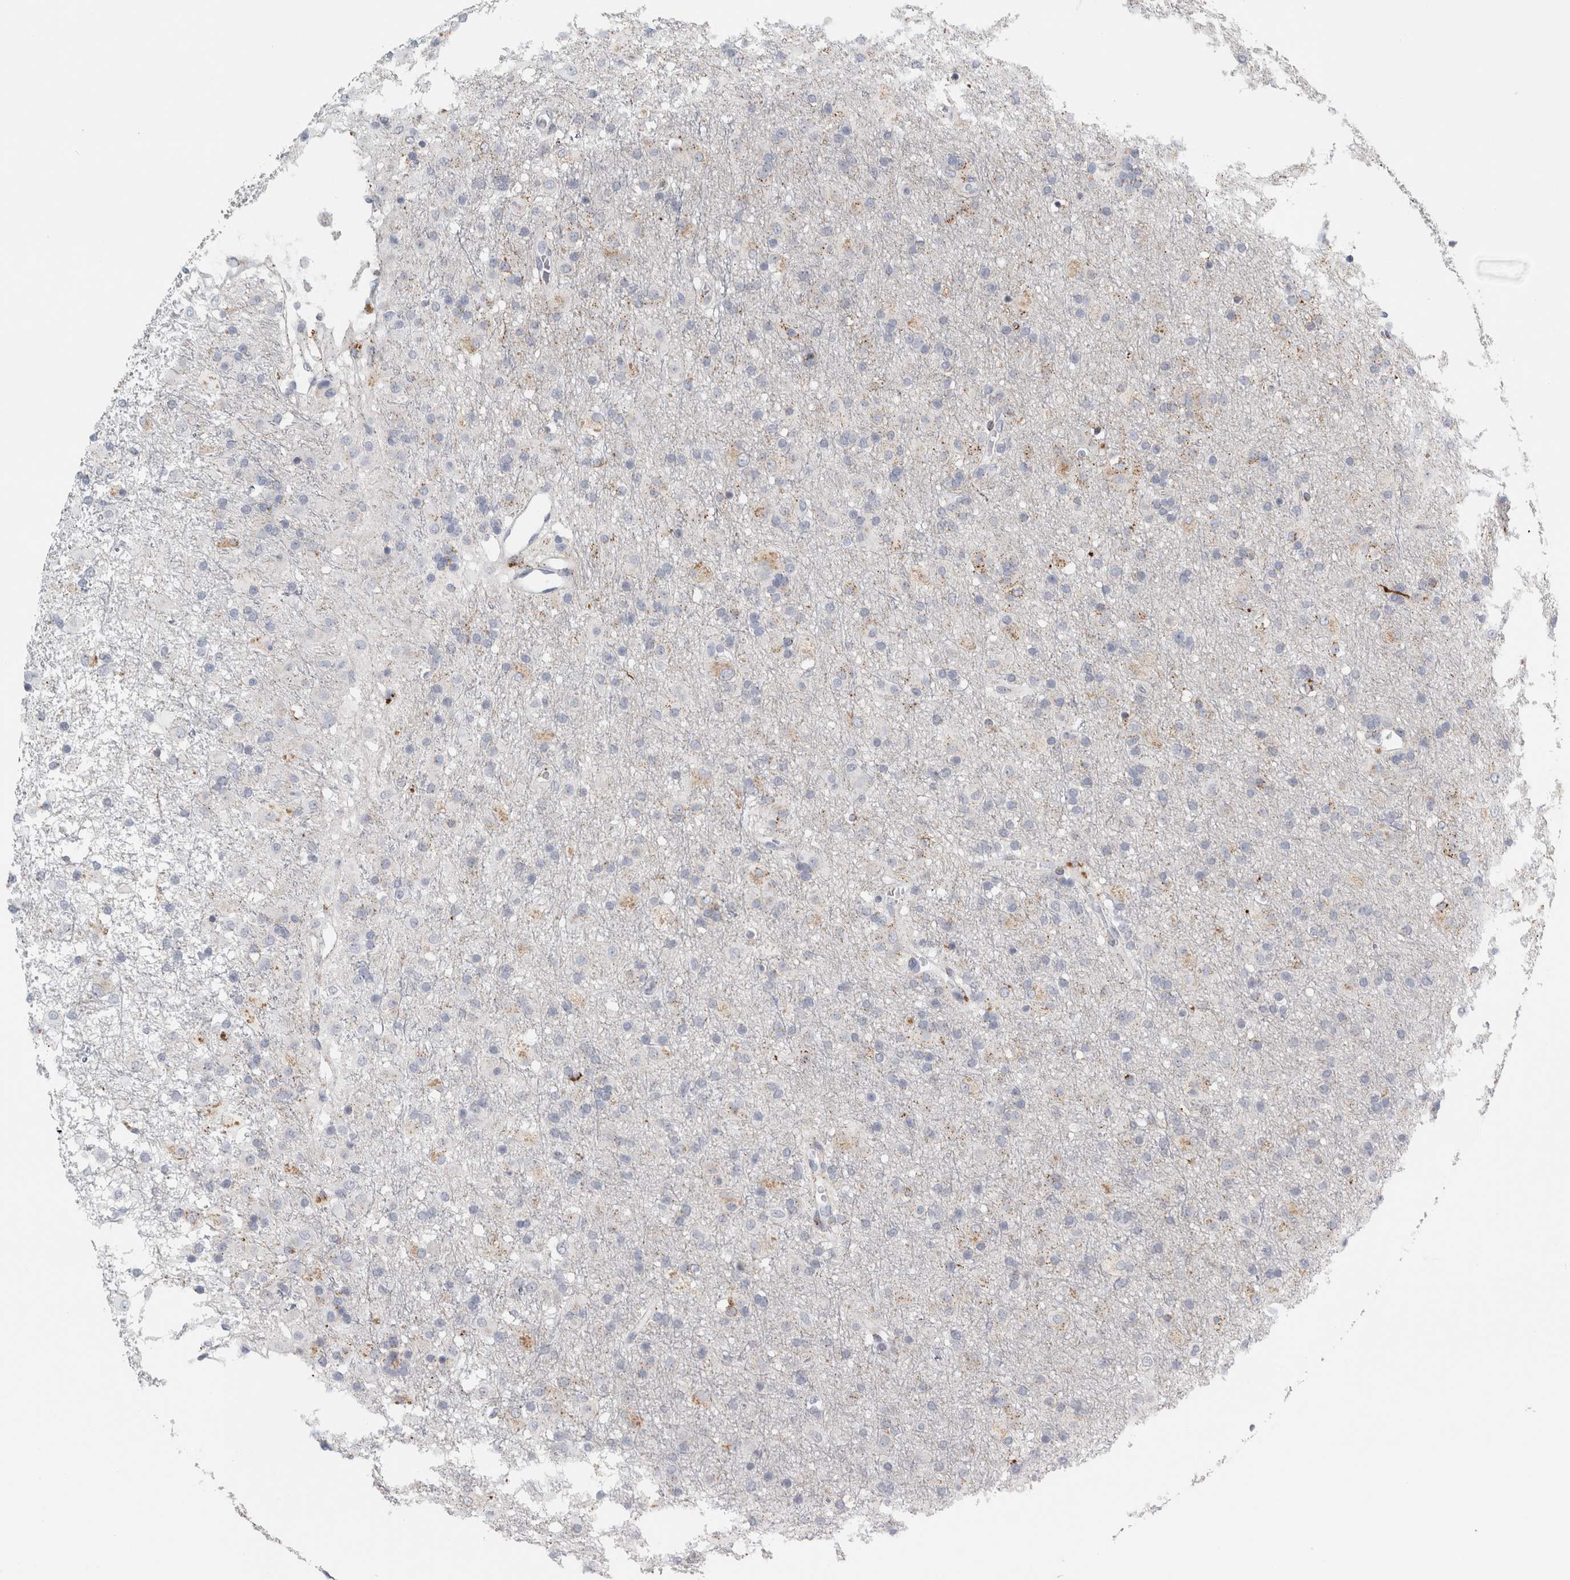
{"staining": {"intensity": "negative", "quantity": "none", "location": "none"}, "tissue": "glioma", "cell_type": "Tumor cells", "image_type": "cancer", "snomed": [{"axis": "morphology", "description": "Glioma, malignant, Low grade"}, {"axis": "topography", "description": "Brain"}], "caption": "DAB (3,3'-diaminobenzidine) immunohistochemical staining of human glioma displays no significant expression in tumor cells.", "gene": "CPE", "patient": {"sex": "male", "age": 65}}